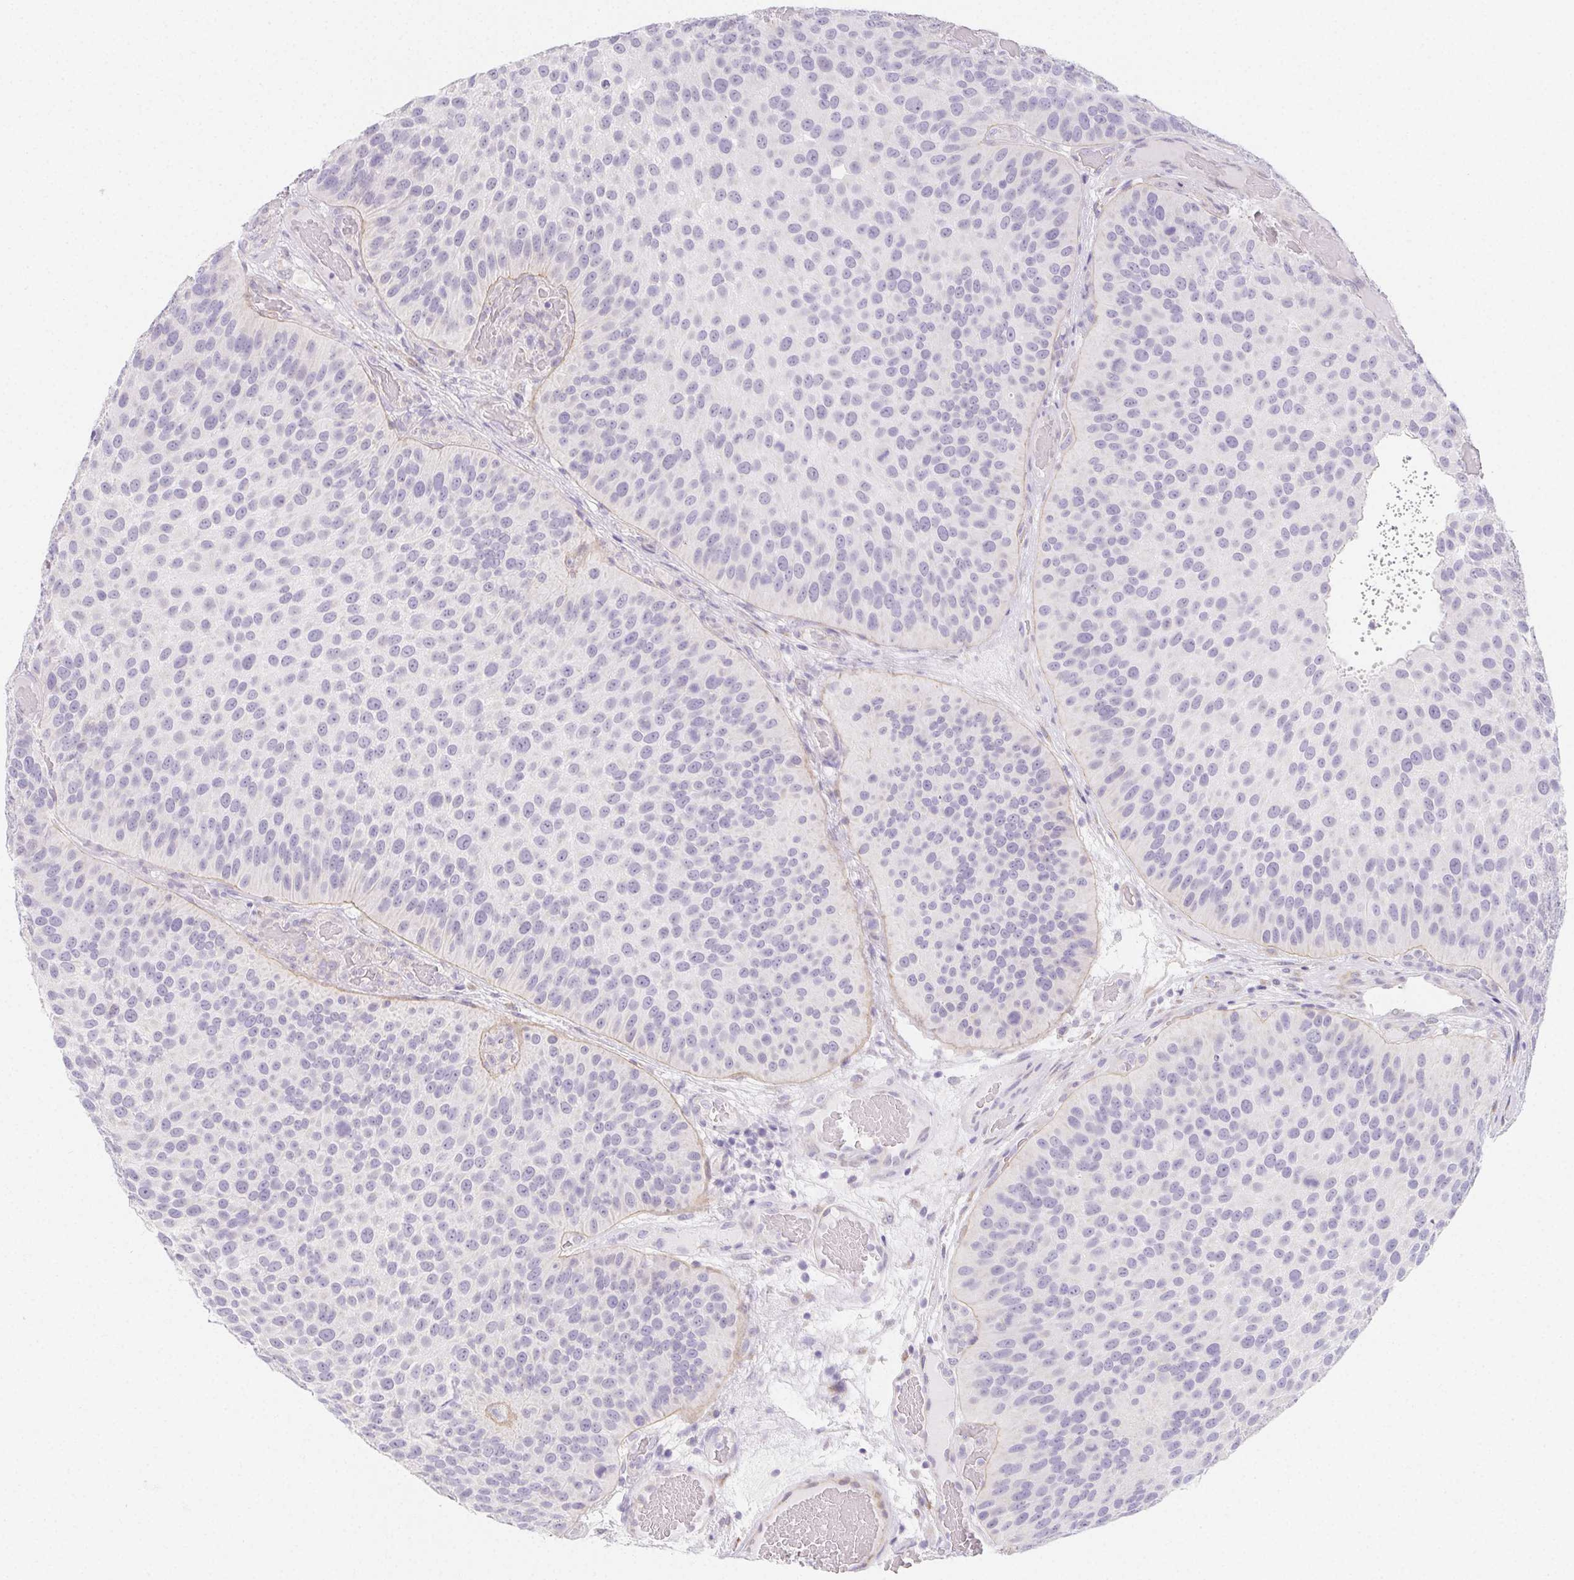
{"staining": {"intensity": "negative", "quantity": "none", "location": "none"}, "tissue": "urothelial cancer", "cell_type": "Tumor cells", "image_type": "cancer", "snomed": [{"axis": "morphology", "description": "Urothelial carcinoma, Low grade"}, {"axis": "topography", "description": "Urinary bladder"}], "caption": "This is an immunohistochemistry (IHC) micrograph of human urothelial cancer. There is no positivity in tumor cells.", "gene": "ZBBX", "patient": {"sex": "male", "age": 76}}